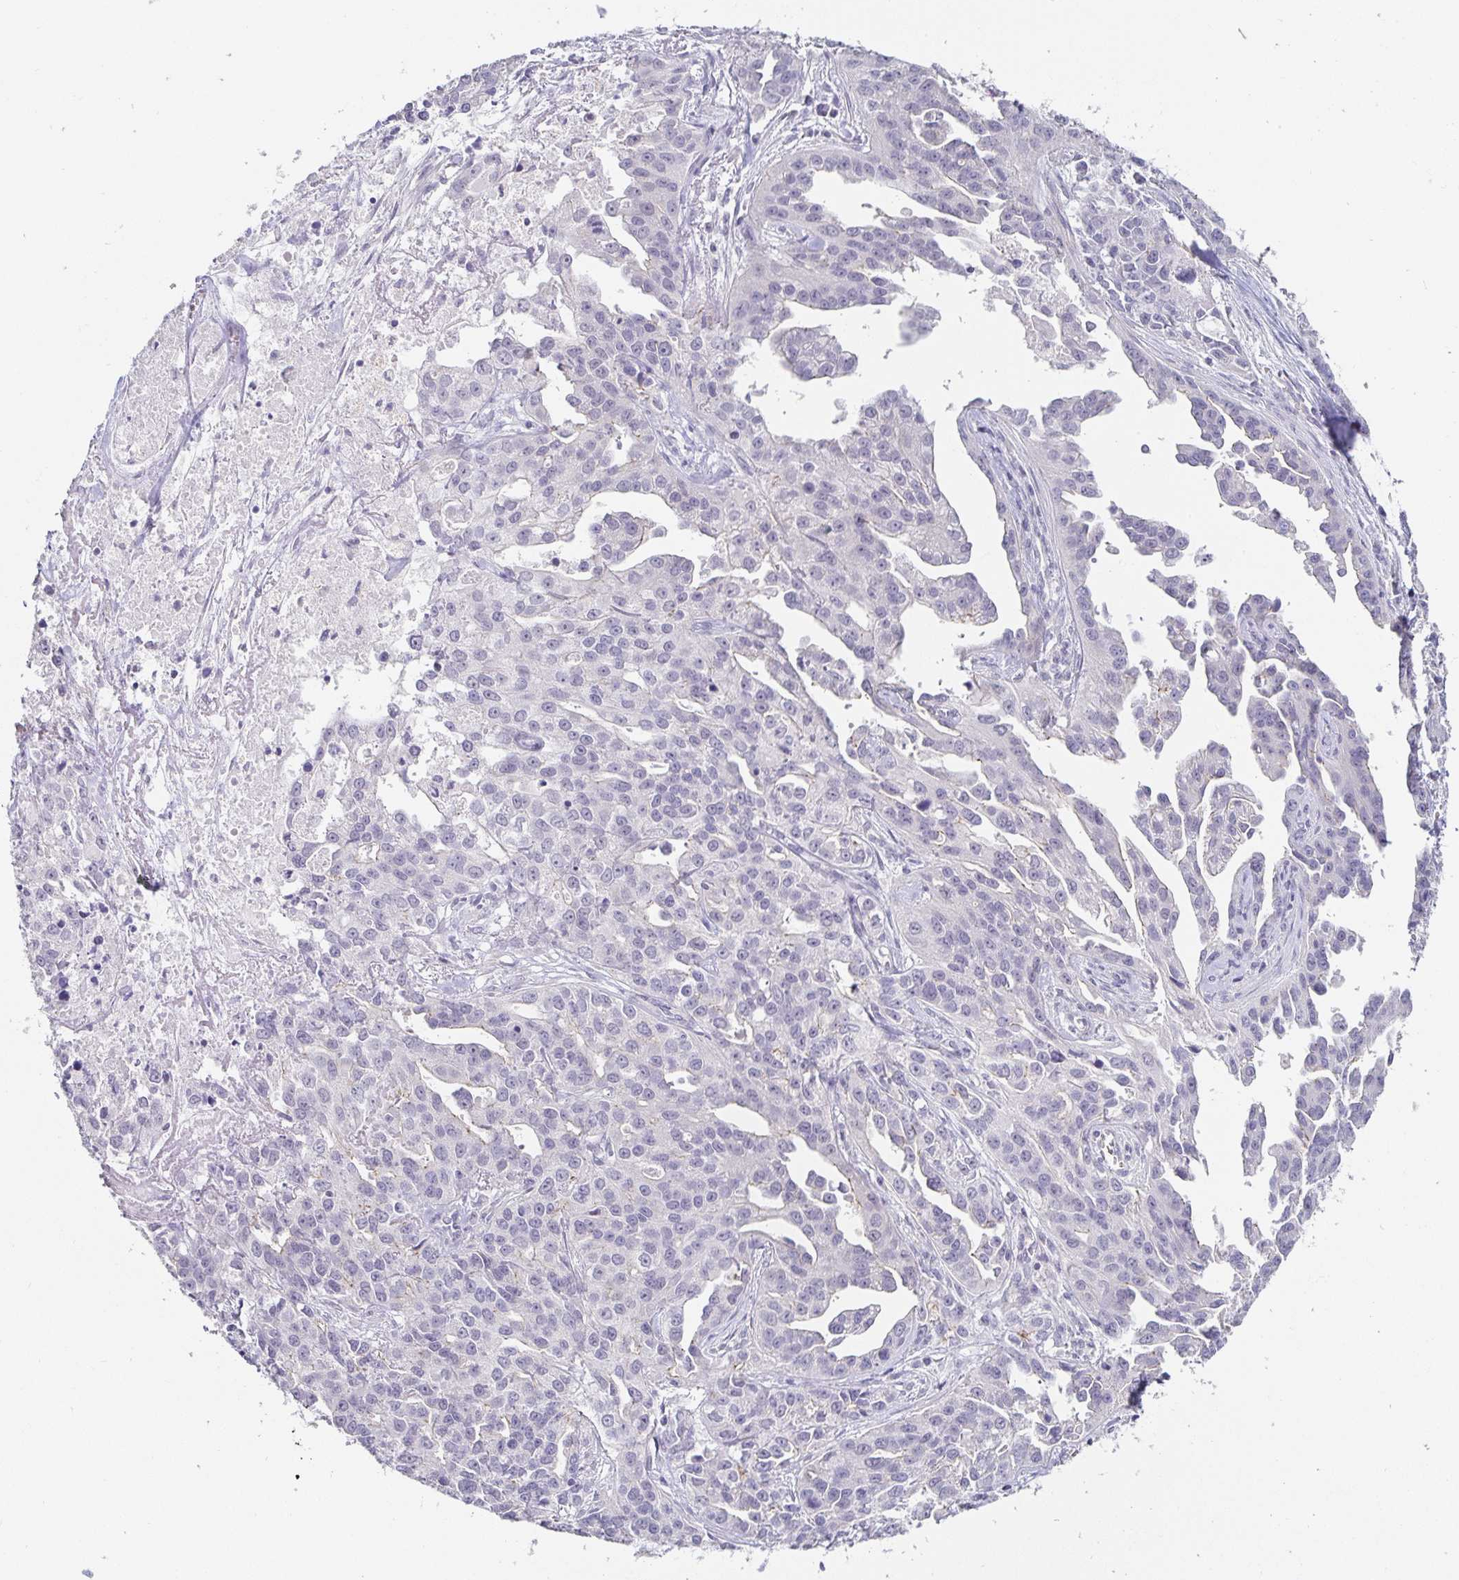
{"staining": {"intensity": "negative", "quantity": "none", "location": "none"}, "tissue": "ovarian cancer", "cell_type": "Tumor cells", "image_type": "cancer", "snomed": [{"axis": "morphology", "description": "Cystadenocarcinoma, serous, NOS"}, {"axis": "topography", "description": "Ovary"}], "caption": "The image demonstrates no significant staining in tumor cells of ovarian cancer (serous cystadenocarcinoma).", "gene": "PDX1", "patient": {"sex": "female", "age": 75}}